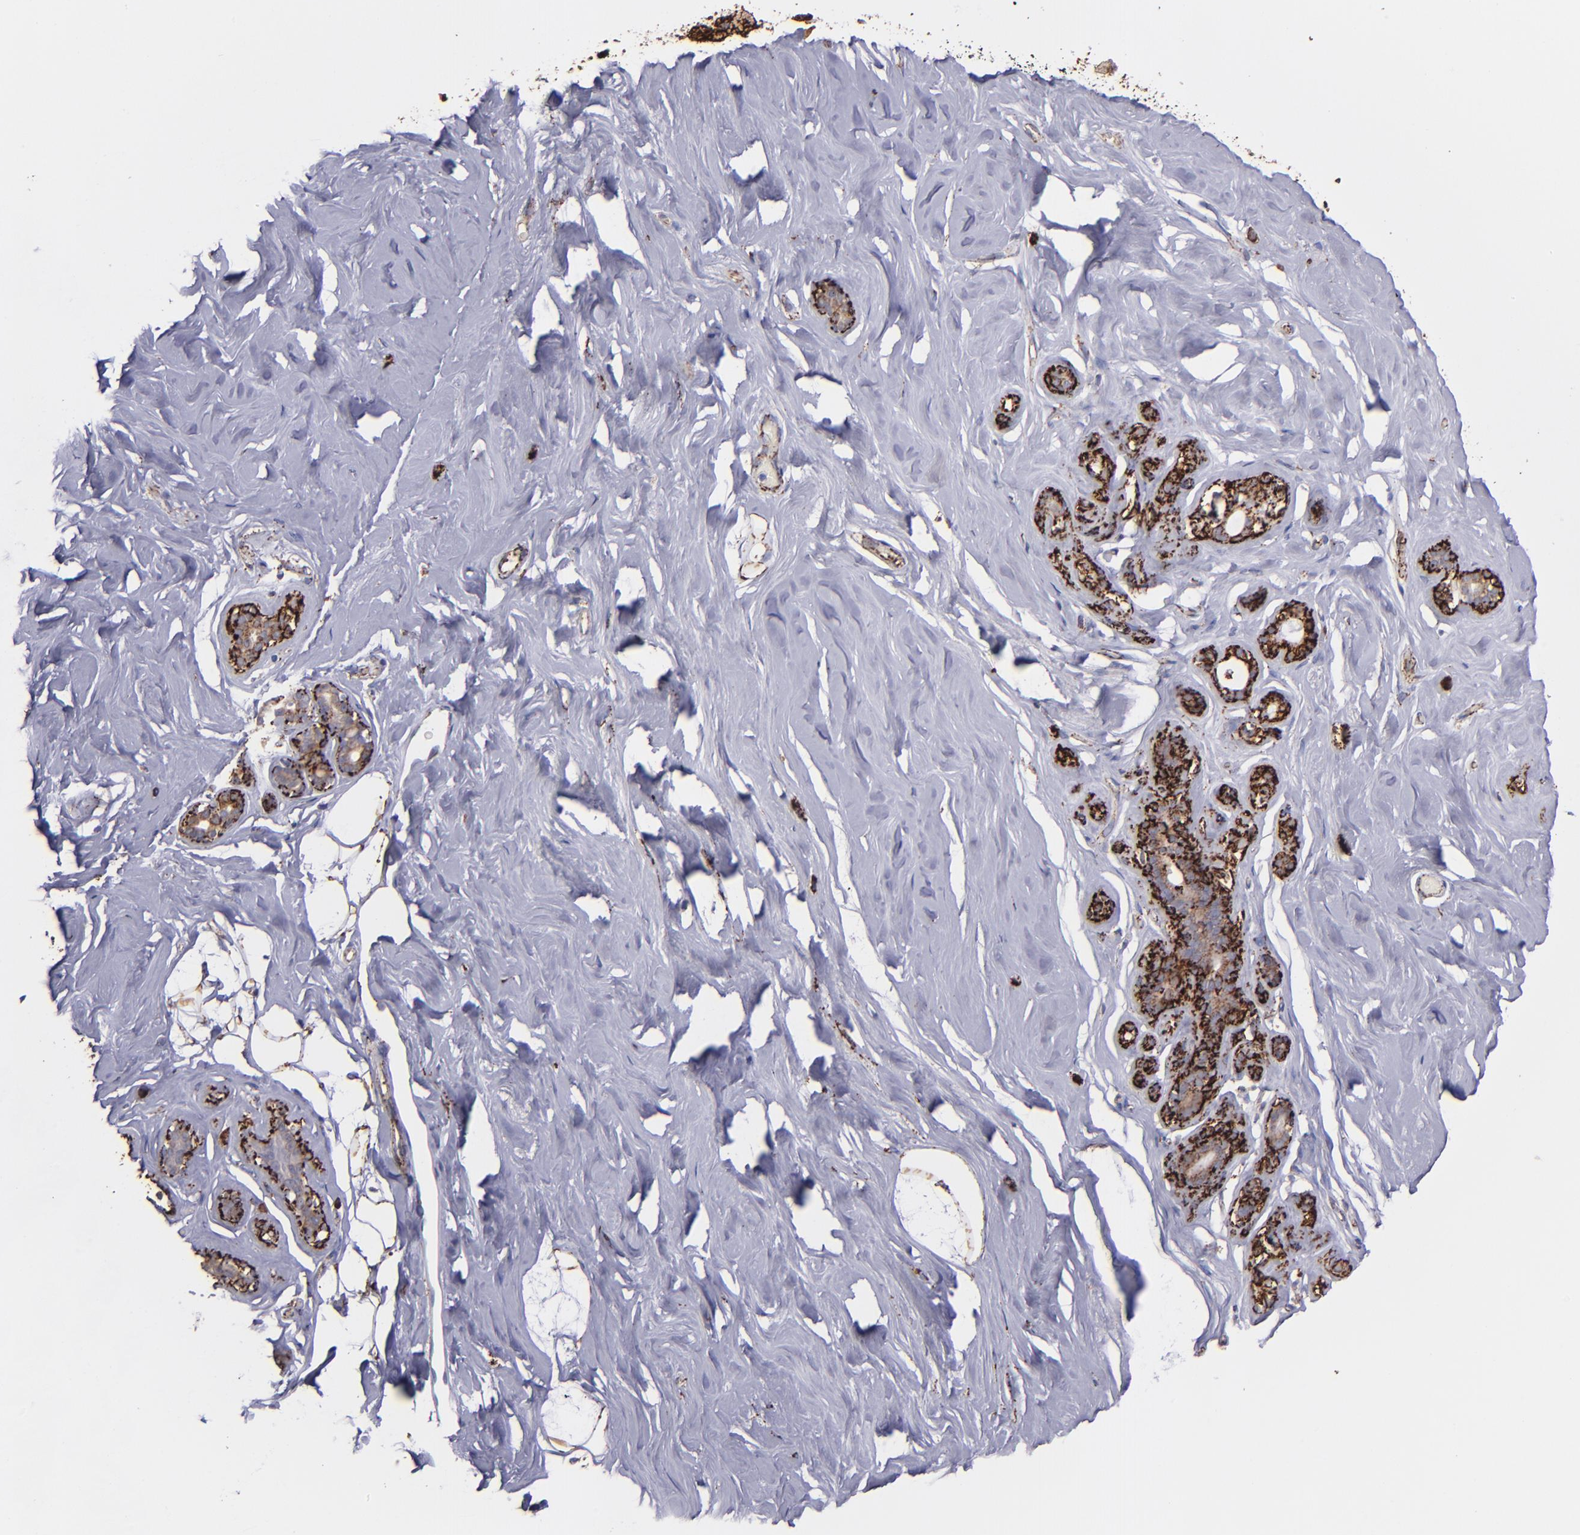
{"staining": {"intensity": "moderate", "quantity": ">75%", "location": "cytoplasmic/membranous"}, "tissue": "breast", "cell_type": "Adipocytes", "image_type": "normal", "snomed": [{"axis": "morphology", "description": "Normal tissue, NOS"}, {"axis": "topography", "description": "Breast"}], "caption": "Adipocytes exhibit medium levels of moderate cytoplasmic/membranous expression in approximately >75% of cells in normal breast.", "gene": "MAOB", "patient": {"sex": "female", "age": 75}}